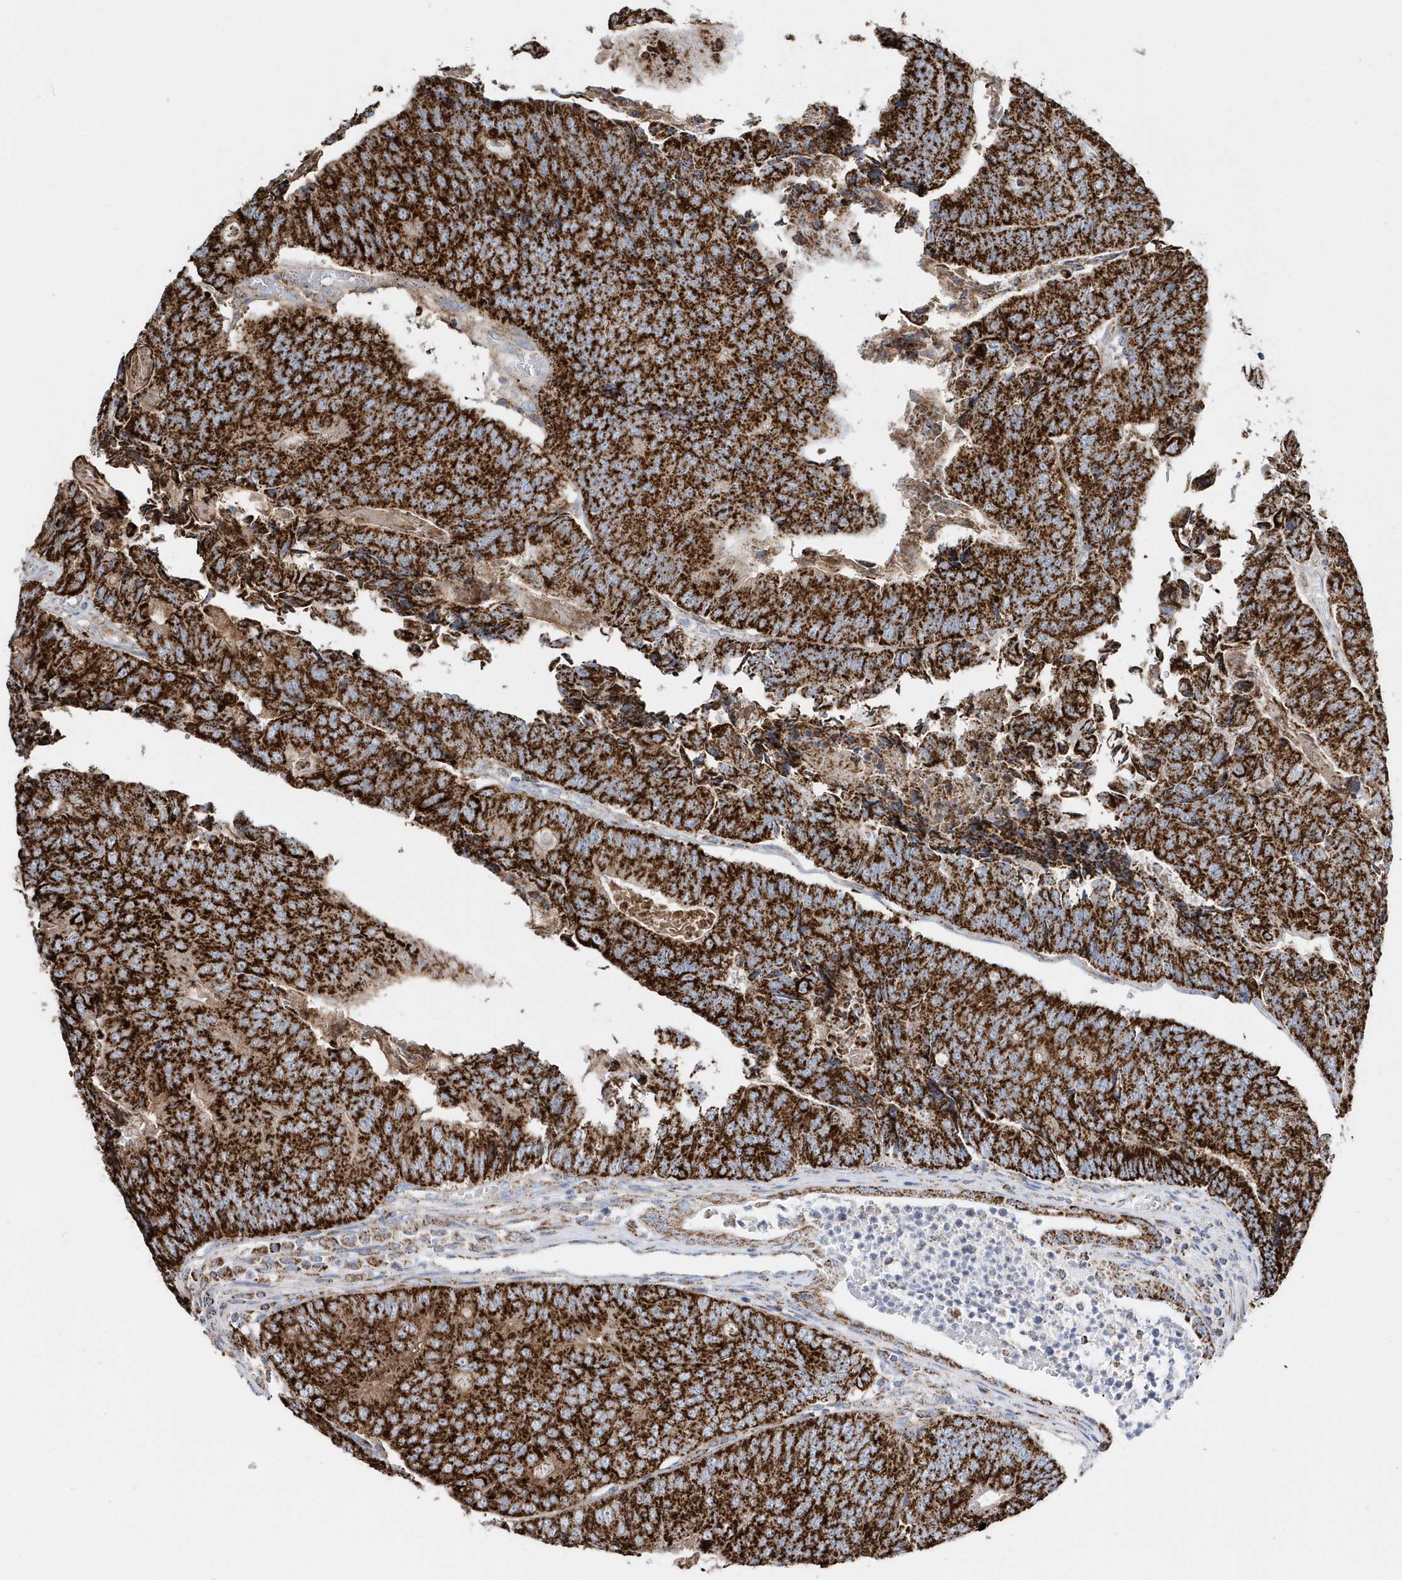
{"staining": {"intensity": "strong", "quantity": ">75%", "location": "cytoplasmic/membranous"}, "tissue": "colorectal cancer", "cell_type": "Tumor cells", "image_type": "cancer", "snomed": [{"axis": "morphology", "description": "Adenocarcinoma, NOS"}, {"axis": "topography", "description": "Colon"}], "caption": "Human colorectal adenocarcinoma stained for a protein (brown) exhibits strong cytoplasmic/membranous positive staining in approximately >75% of tumor cells.", "gene": "TMCO6", "patient": {"sex": "female", "age": 67}}